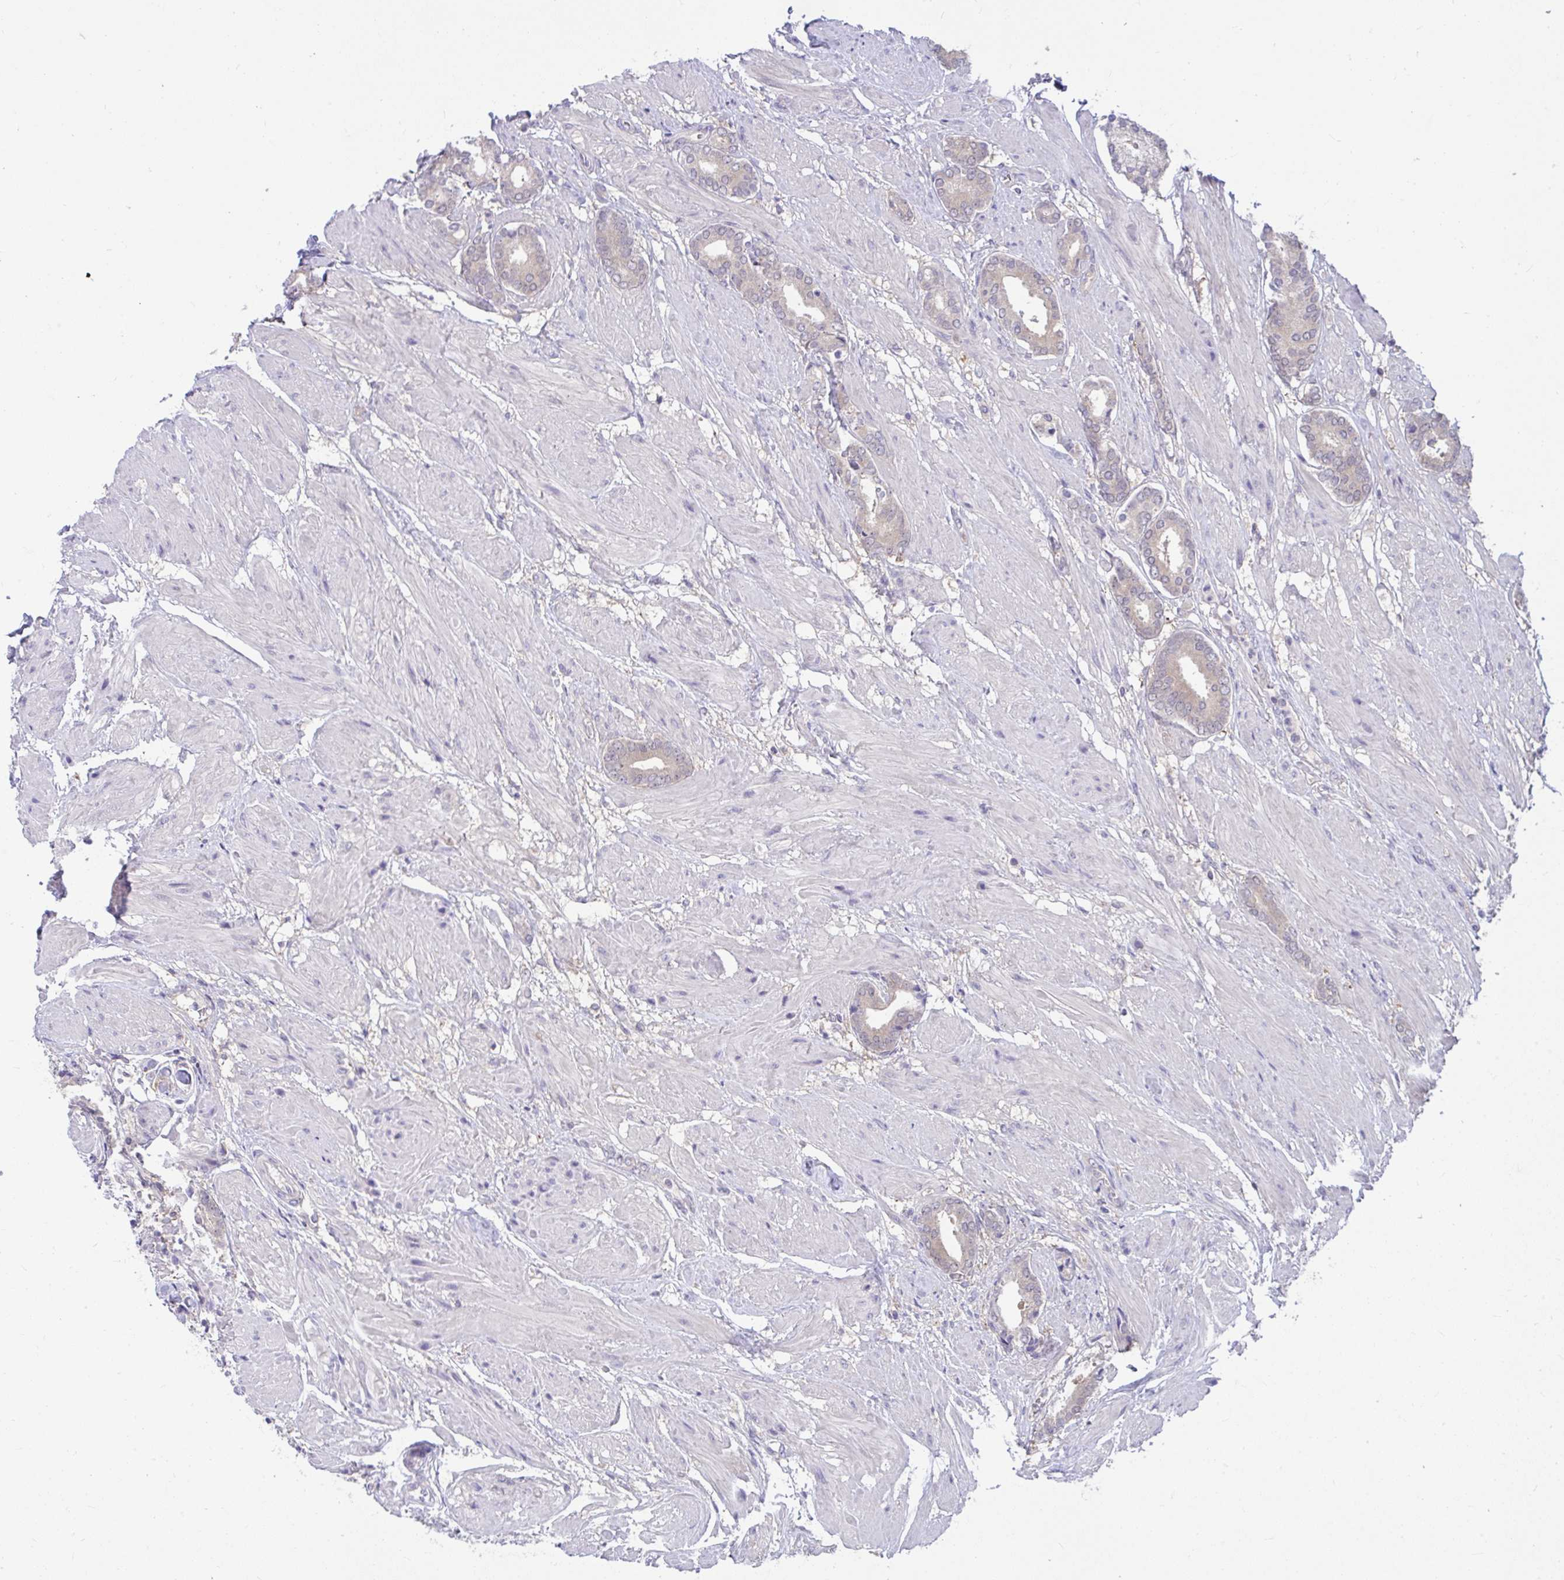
{"staining": {"intensity": "negative", "quantity": "none", "location": "none"}, "tissue": "prostate cancer", "cell_type": "Tumor cells", "image_type": "cancer", "snomed": [{"axis": "morphology", "description": "Adenocarcinoma, High grade"}, {"axis": "topography", "description": "Prostate"}], "caption": "There is no significant expression in tumor cells of prostate high-grade adenocarcinoma. (Brightfield microscopy of DAB (3,3'-diaminobenzidine) IHC at high magnification).", "gene": "PCDHB7", "patient": {"sex": "male", "age": 56}}